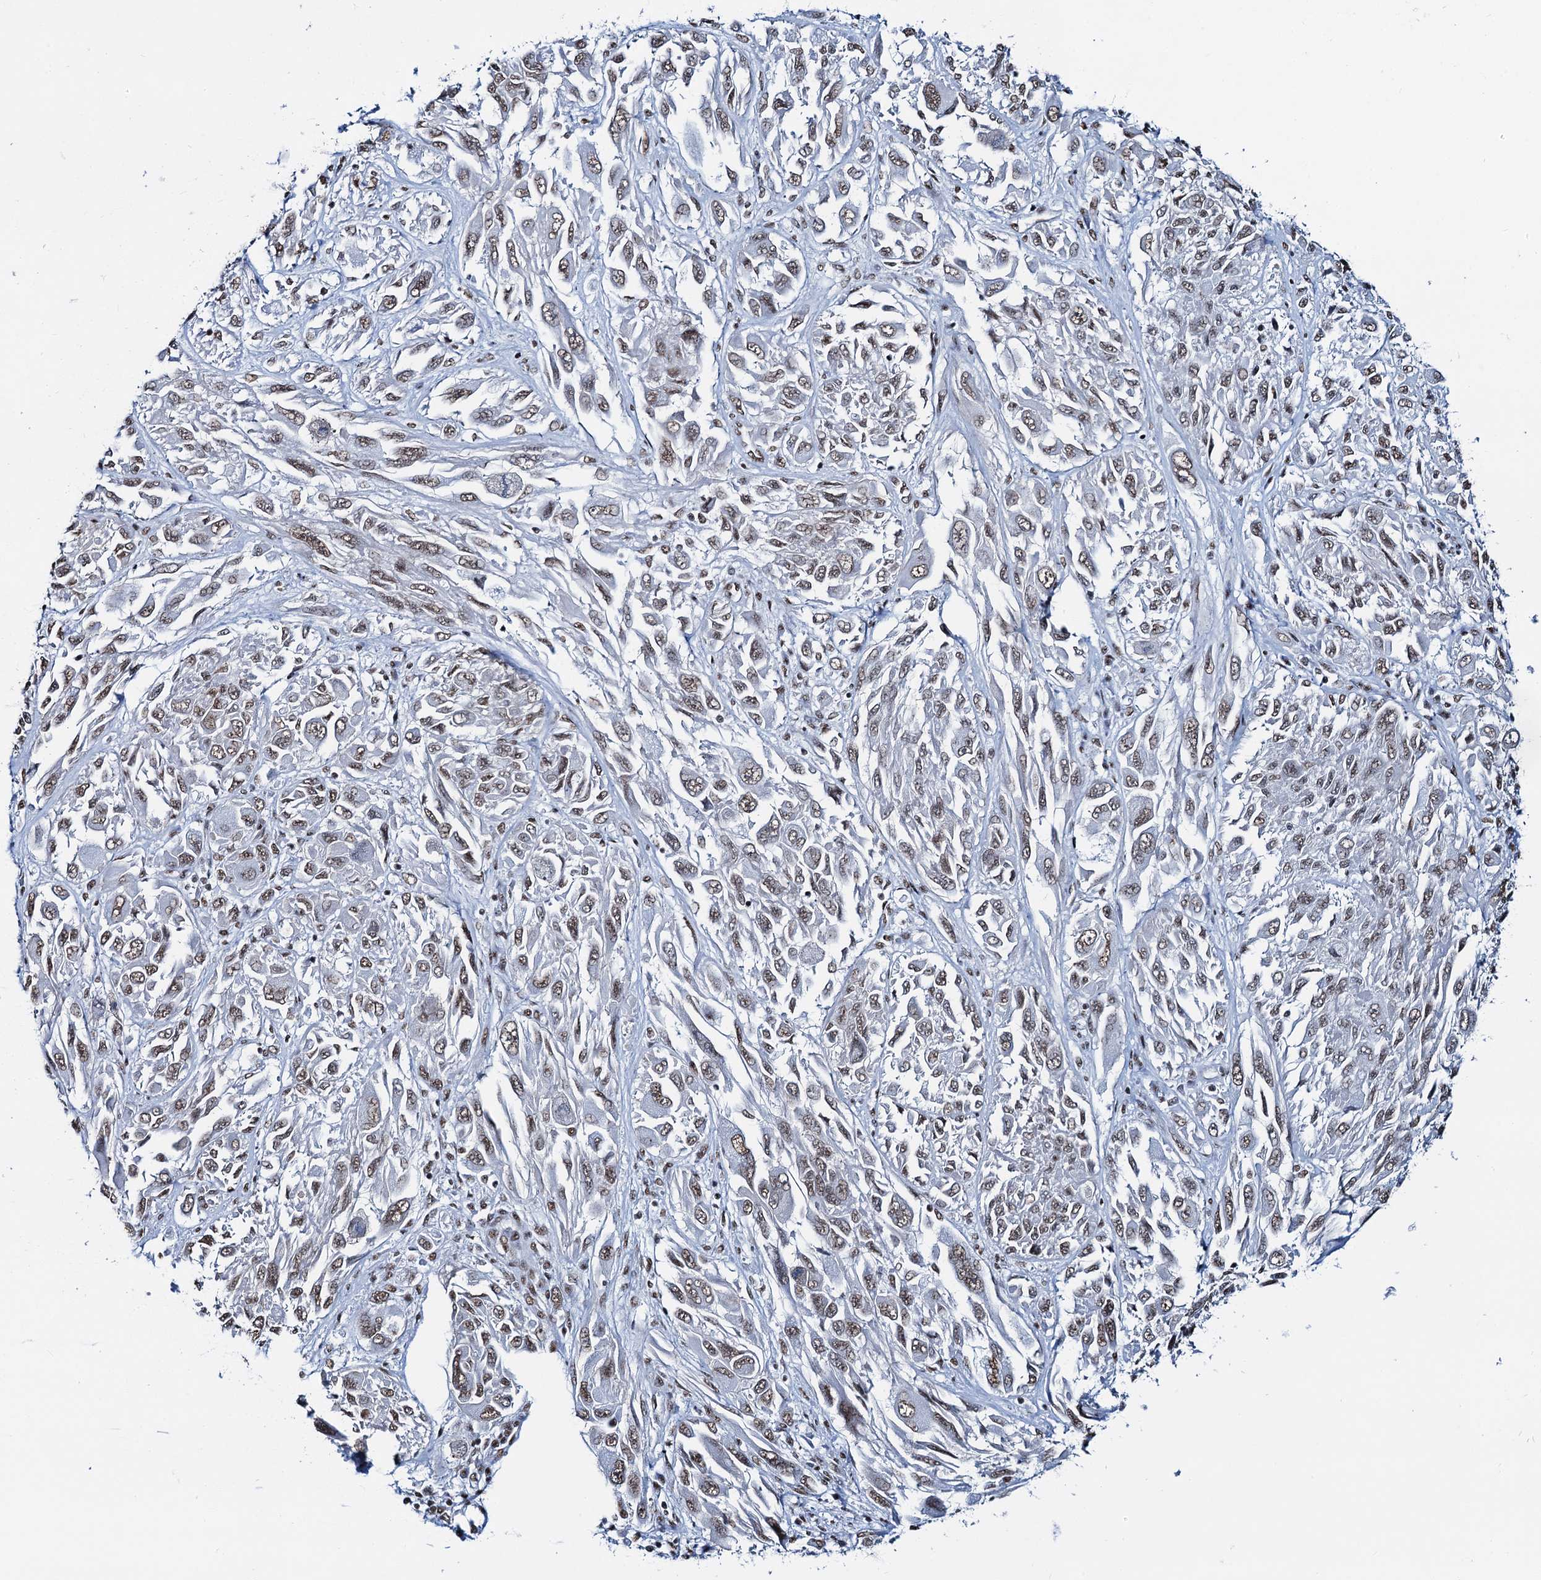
{"staining": {"intensity": "weak", "quantity": ">75%", "location": "nuclear"}, "tissue": "melanoma", "cell_type": "Tumor cells", "image_type": "cancer", "snomed": [{"axis": "morphology", "description": "Malignant melanoma, NOS"}, {"axis": "topography", "description": "Skin"}], "caption": "Weak nuclear expression for a protein is identified in about >75% of tumor cells of malignant melanoma using immunohistochemistry.", "gene": "ZNF609", "patient": {"sex": "female", "age": 91}}